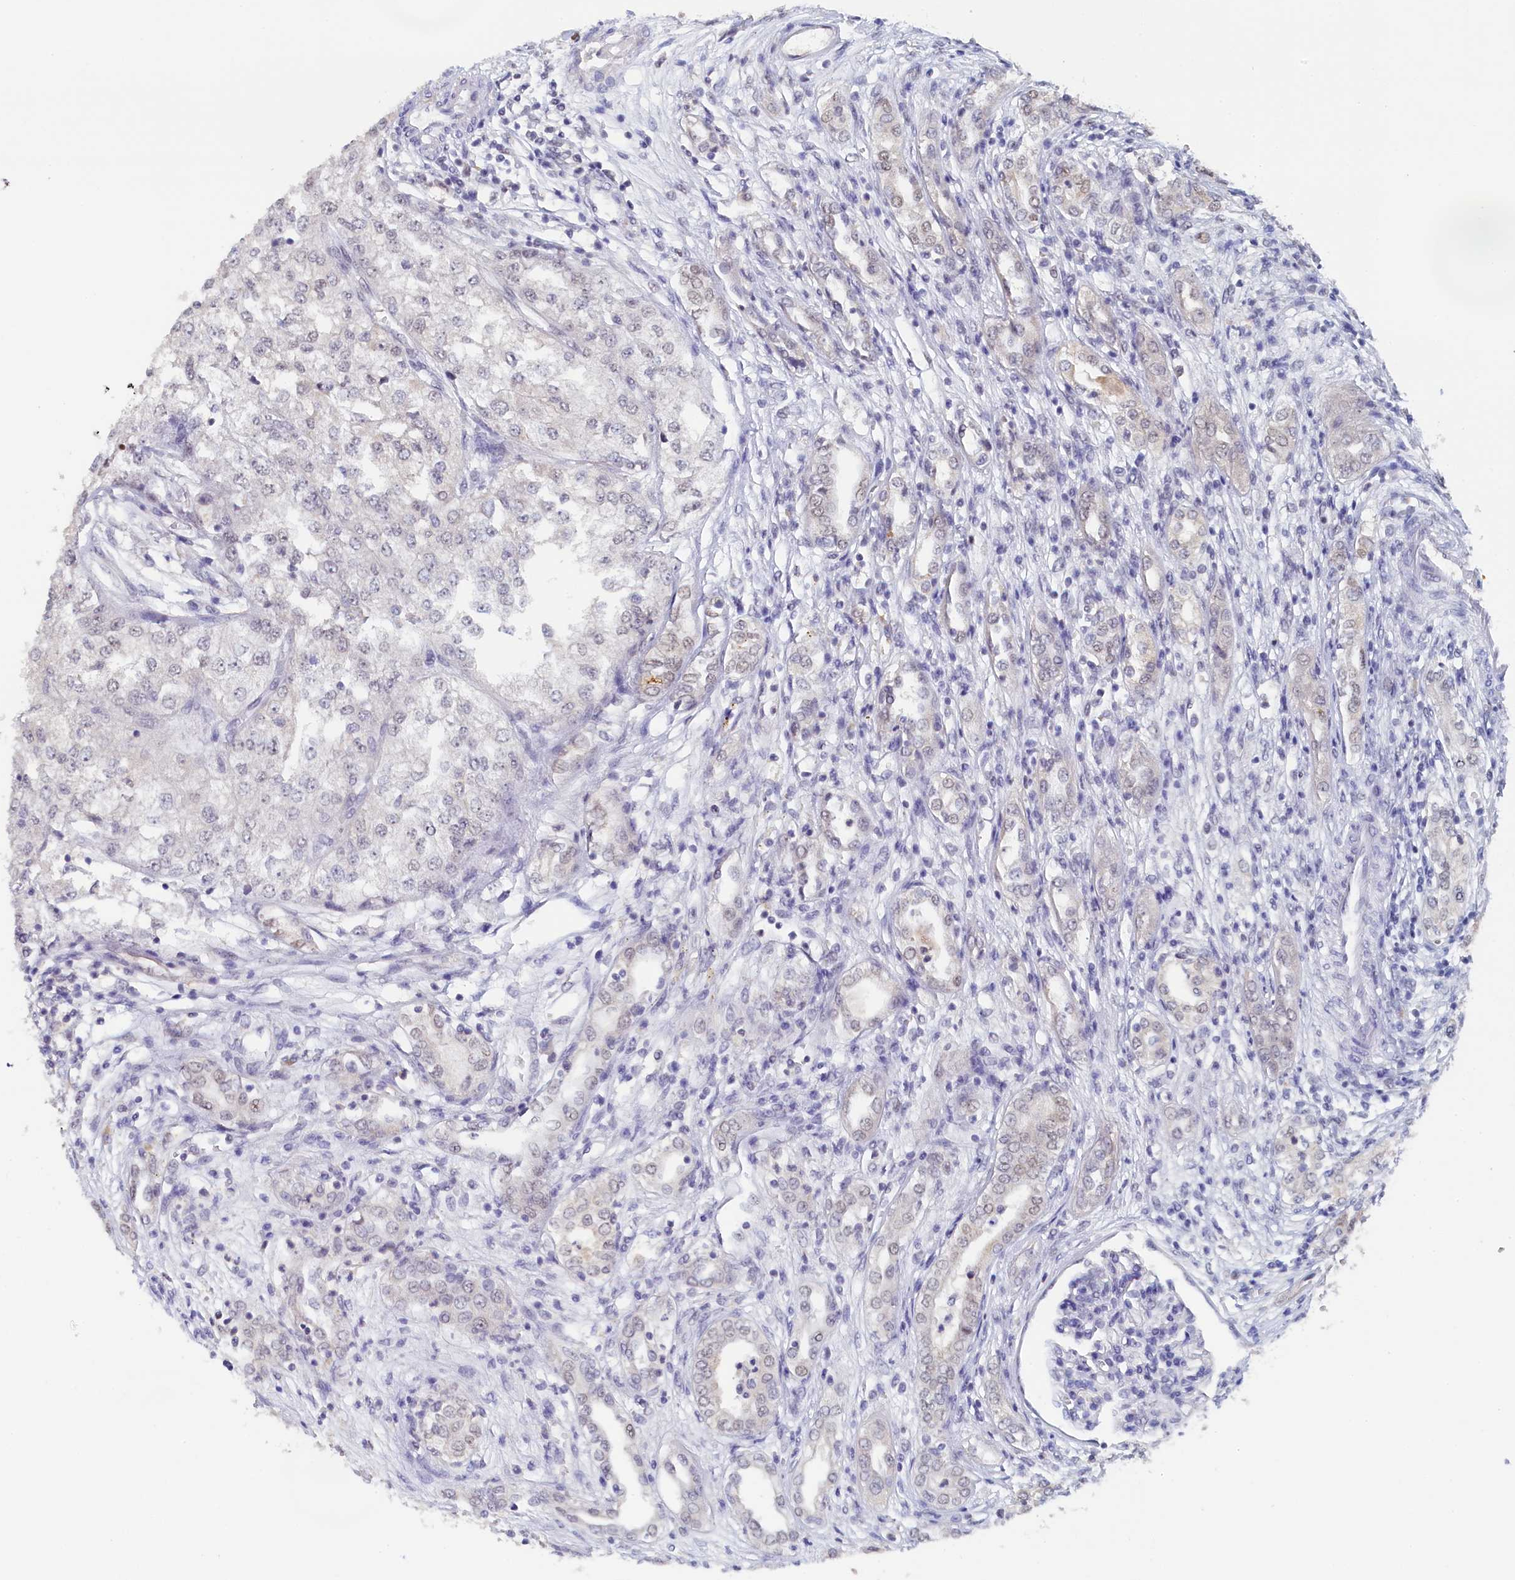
{"staining": {"intensity": "negative", "quantity": "none", "location": "none"}, "tissue": "renal cancer", "cell_type": "Tumor cells", "image_type": "cancer", "snomed": [{"axis": "morphology", "description": "Adenocarcinoma, NOS"}, {"axis": "topography", "description": "Kidney"}], "caption": "The image demonstrates no significant expression in tumor cells of renal cancer. The staining is performed using DAB brown chromogen with nuclei counter-stained in using hematoxylin.", "gene": "MOSPD3", "patient": {"sex": "female", "age": 54}}